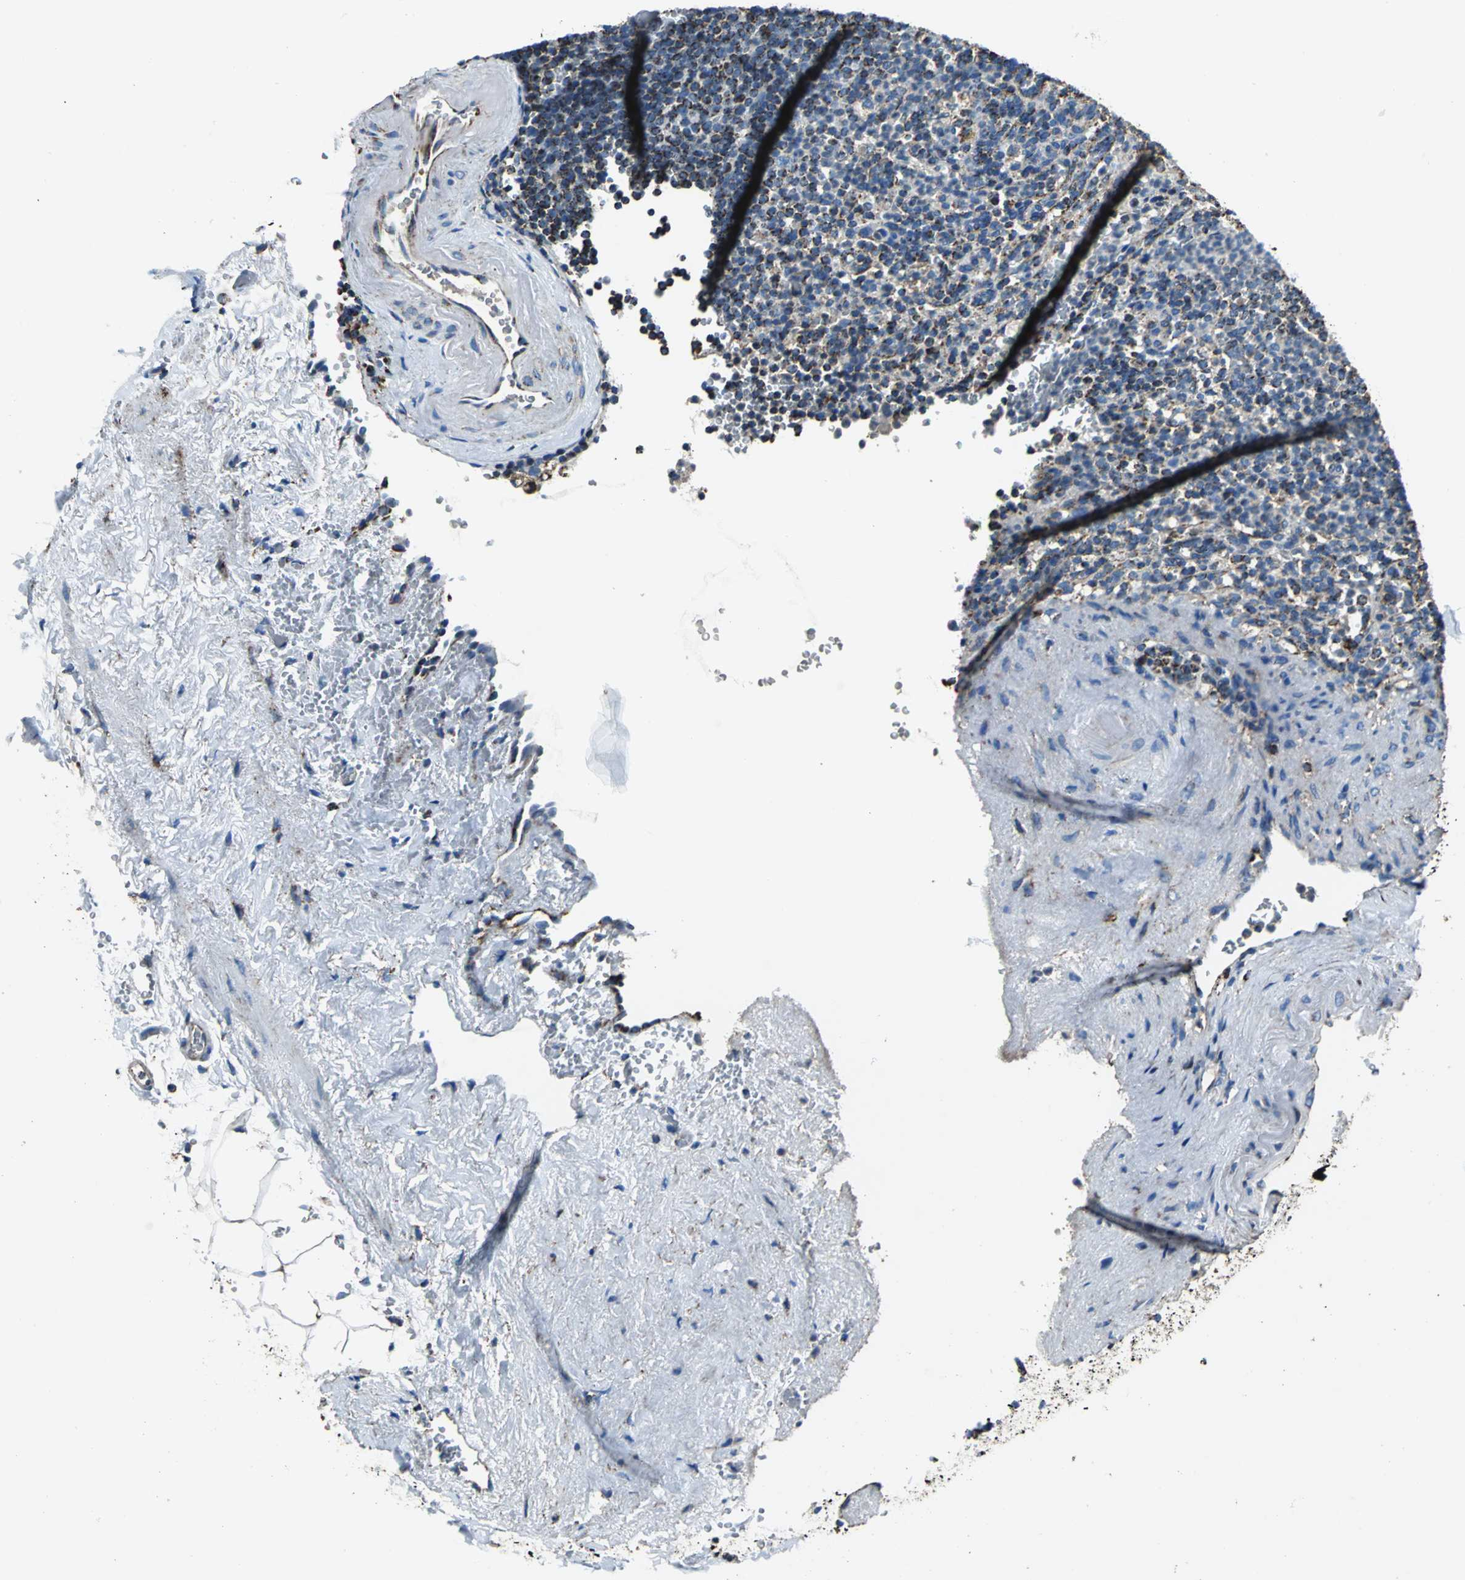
{"staining": {"intensity": "moderate", "quantity": ">75%", "location": "cytoplasmic/membranous"}, "tissue": "spleen", "cell_type": "Cells in red pulp", "image_type": "normal", "snomed": [{"axis": "morphology", "description": "Normal tissue, NOS"}, {"axis": "topography", "description": "Spleen"}], "caption": "Protein expression analysis of unremarkable spleen demonstrates moderate cytoplasmic/membranous staining in about >75% of cells in red pulp.", "gene": "ECH1", "patient": {"sex": "female", "age": 74}}